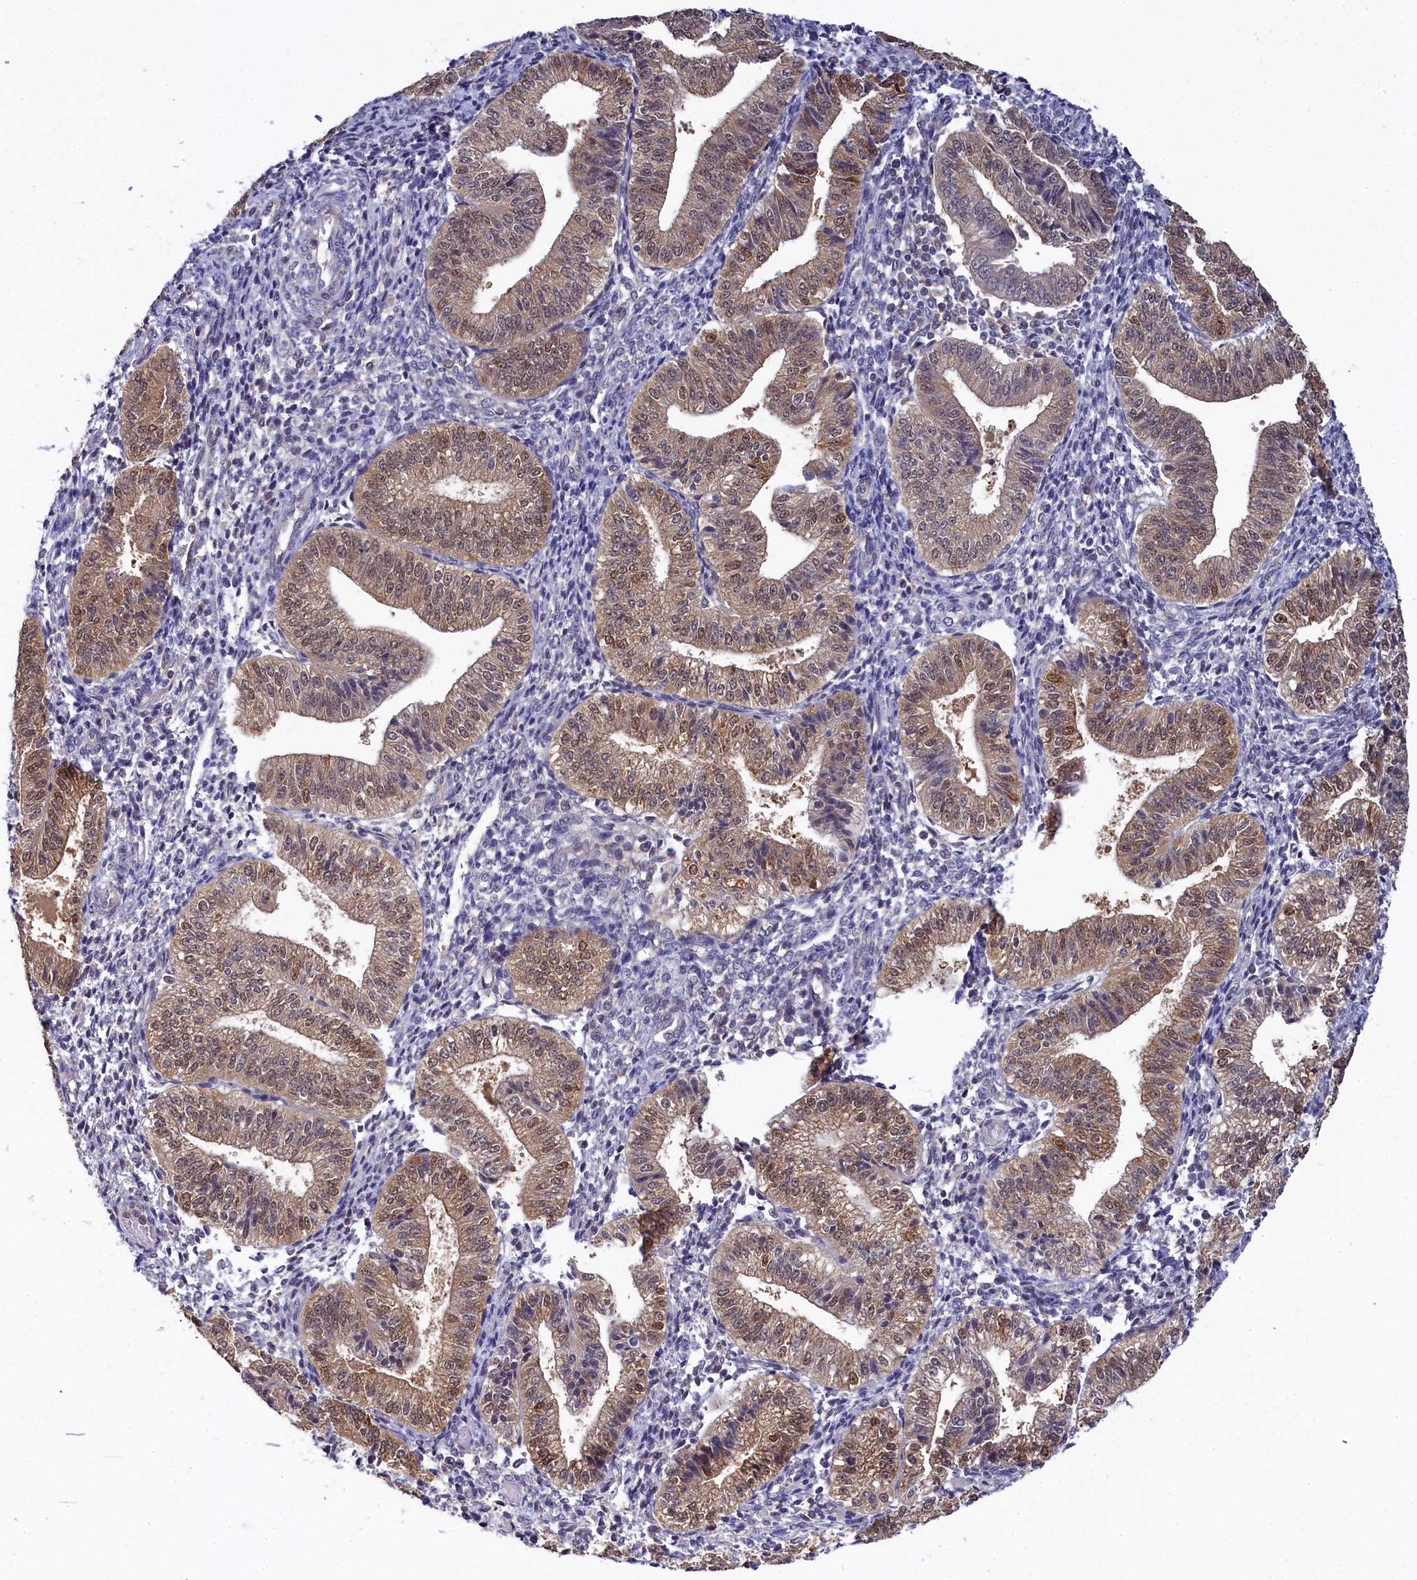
{"staining": {"intensity": "negative", "quantity": "none", "location": "none"}, "tissue": "endometrium", "cell_type": "Cells in endometrial stroma", "image_type": "normal", "snomed": [{"axis": "morphology", "description": "Normal tissue, NOS"}, {"axis": "topography", "description": "Endometrium"}], "caption": "This is an immunohistochemistry (IHC) micrograph of benign human endometrium. There is no positivity in cells in endometrial stroma.", "gene": "C11orf54", "patient": {"sex": "female", "age": 34}}